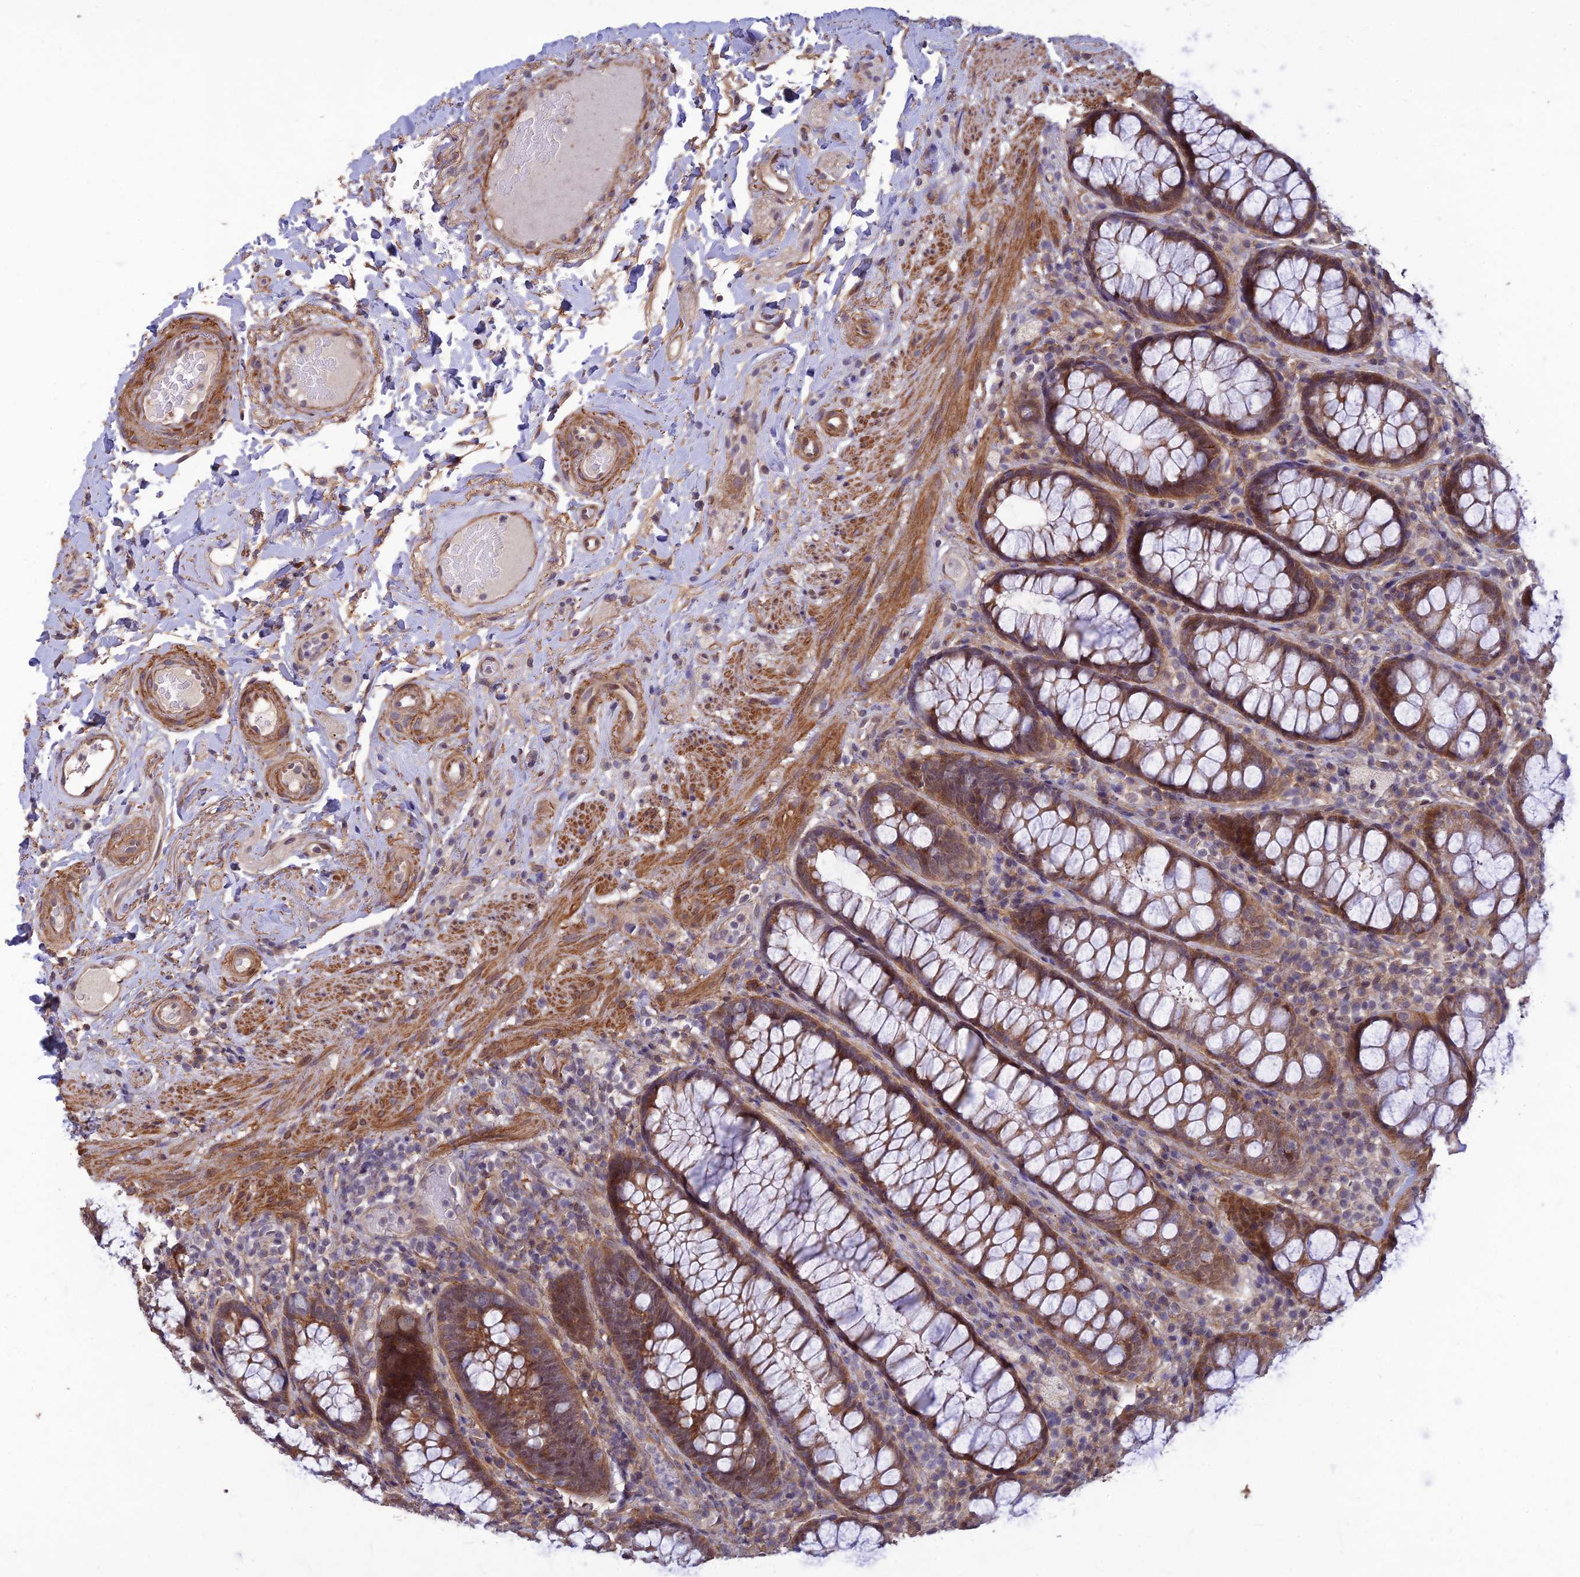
{"staining": {"intensity": "moderate", "quantity": ">75%", "location": "cytoplasmic/membranous,nuclear"}, "tissue": "rectum", "cell_type": "Glandular cells", "image_type": "normal", "snomed": [{"axis": "morphology", "description": "Normal tissue, NOS"}, {"axis": "topography", "description": "Rectum"}], "caption": "Rectum was stained to show a protein in brown. There is medium levels of moderate cytoplasmic/membranous,nuclear expression in approximately >75% of glandular cells. The staining was performed using DAB (3,3'-diaminobenzidine), with brown indicating positive protein expression. Nuclei are stained blue with hematoxylin.", "gene": "PAGR1", "patient": {"sex": "male", "age": 83}}